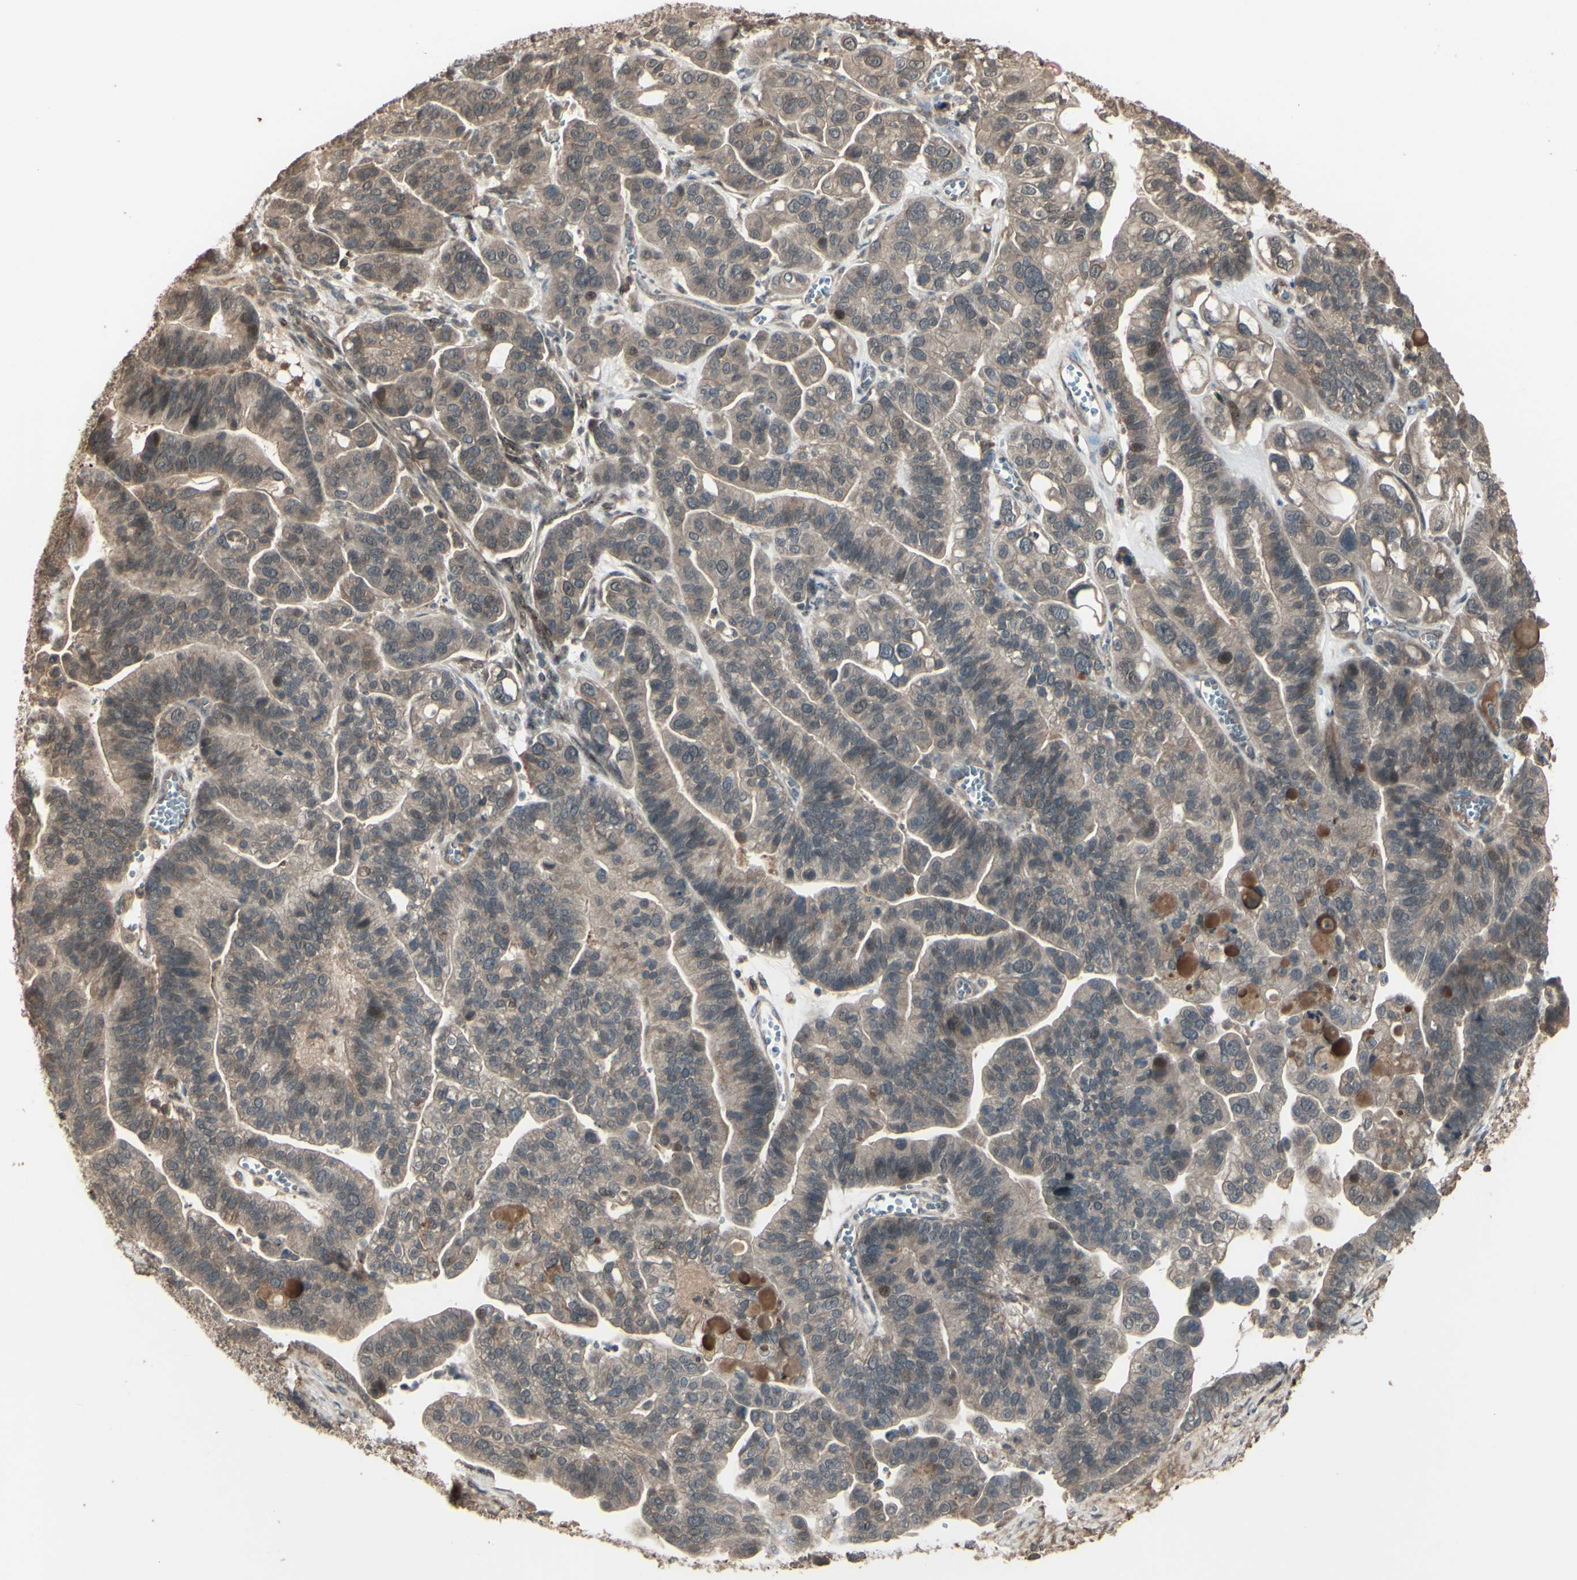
{"staining": {"intensity": "weak", "quantity": ">75%", "location": "cytoplasmic/membranous,nuclear"}, "tissue": "ovarian cancer", "cell_type": "Tumor cells", "image_type": "cancer", "snomed": [{"axis": "morphology", "description": "Cystadenocarcinoma, serous, NOS"}, {"axis": "topography", "description": "Ovary"}], "caption": "Ovarian serous cystadenocarcinoma was stained to show a protein in brown. There is low levels of weak cytoplasmic/membranous and nuclear expression in approximately >75% of tumor cells. Ihc stains the protein of interest in brown and the nuclei are stained blue.", "gene": "GNAS", "patient": {"sex": "female", "age": 56}}